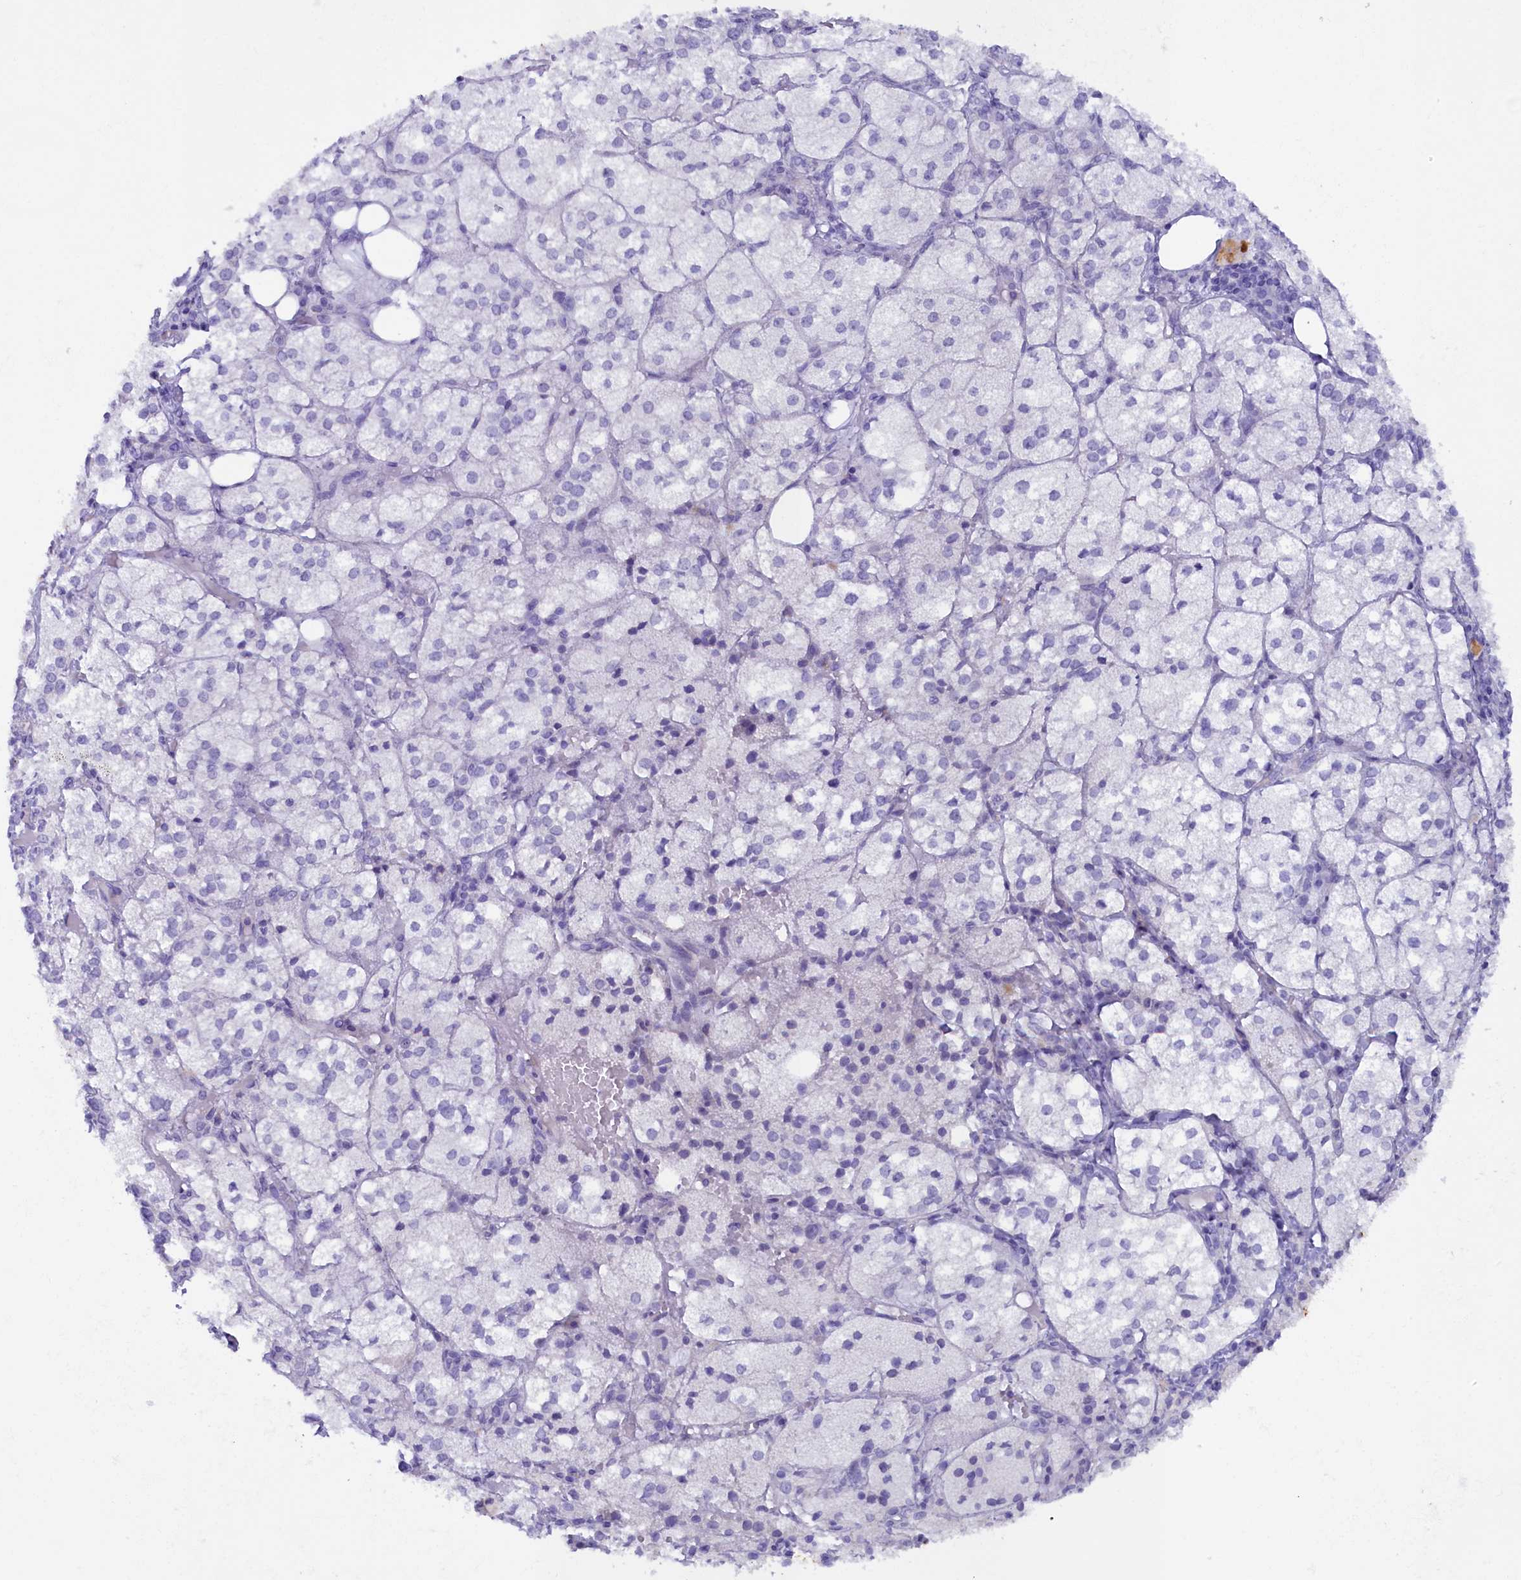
{"staining": {"intensity": "negative", "quantity": "none", "location": "none"}, "tissue": "adrenal gland", "cell_type": "Glandular cells", "image_type": "normal", "snomed": [{"axis": "morphology", "description": "Normal tissue, NOS"}, {"axis": "topography", "description": "Adrenal gland"}], "caption": "DAB (3,3'-diaminobenzidine) immunohistochemical staining of unremarkable adrenal gland demonstrates no significant expression in glandular cells.", "gene": "ZSWIM4", "patient": {"sex": "female", "age": 61}}